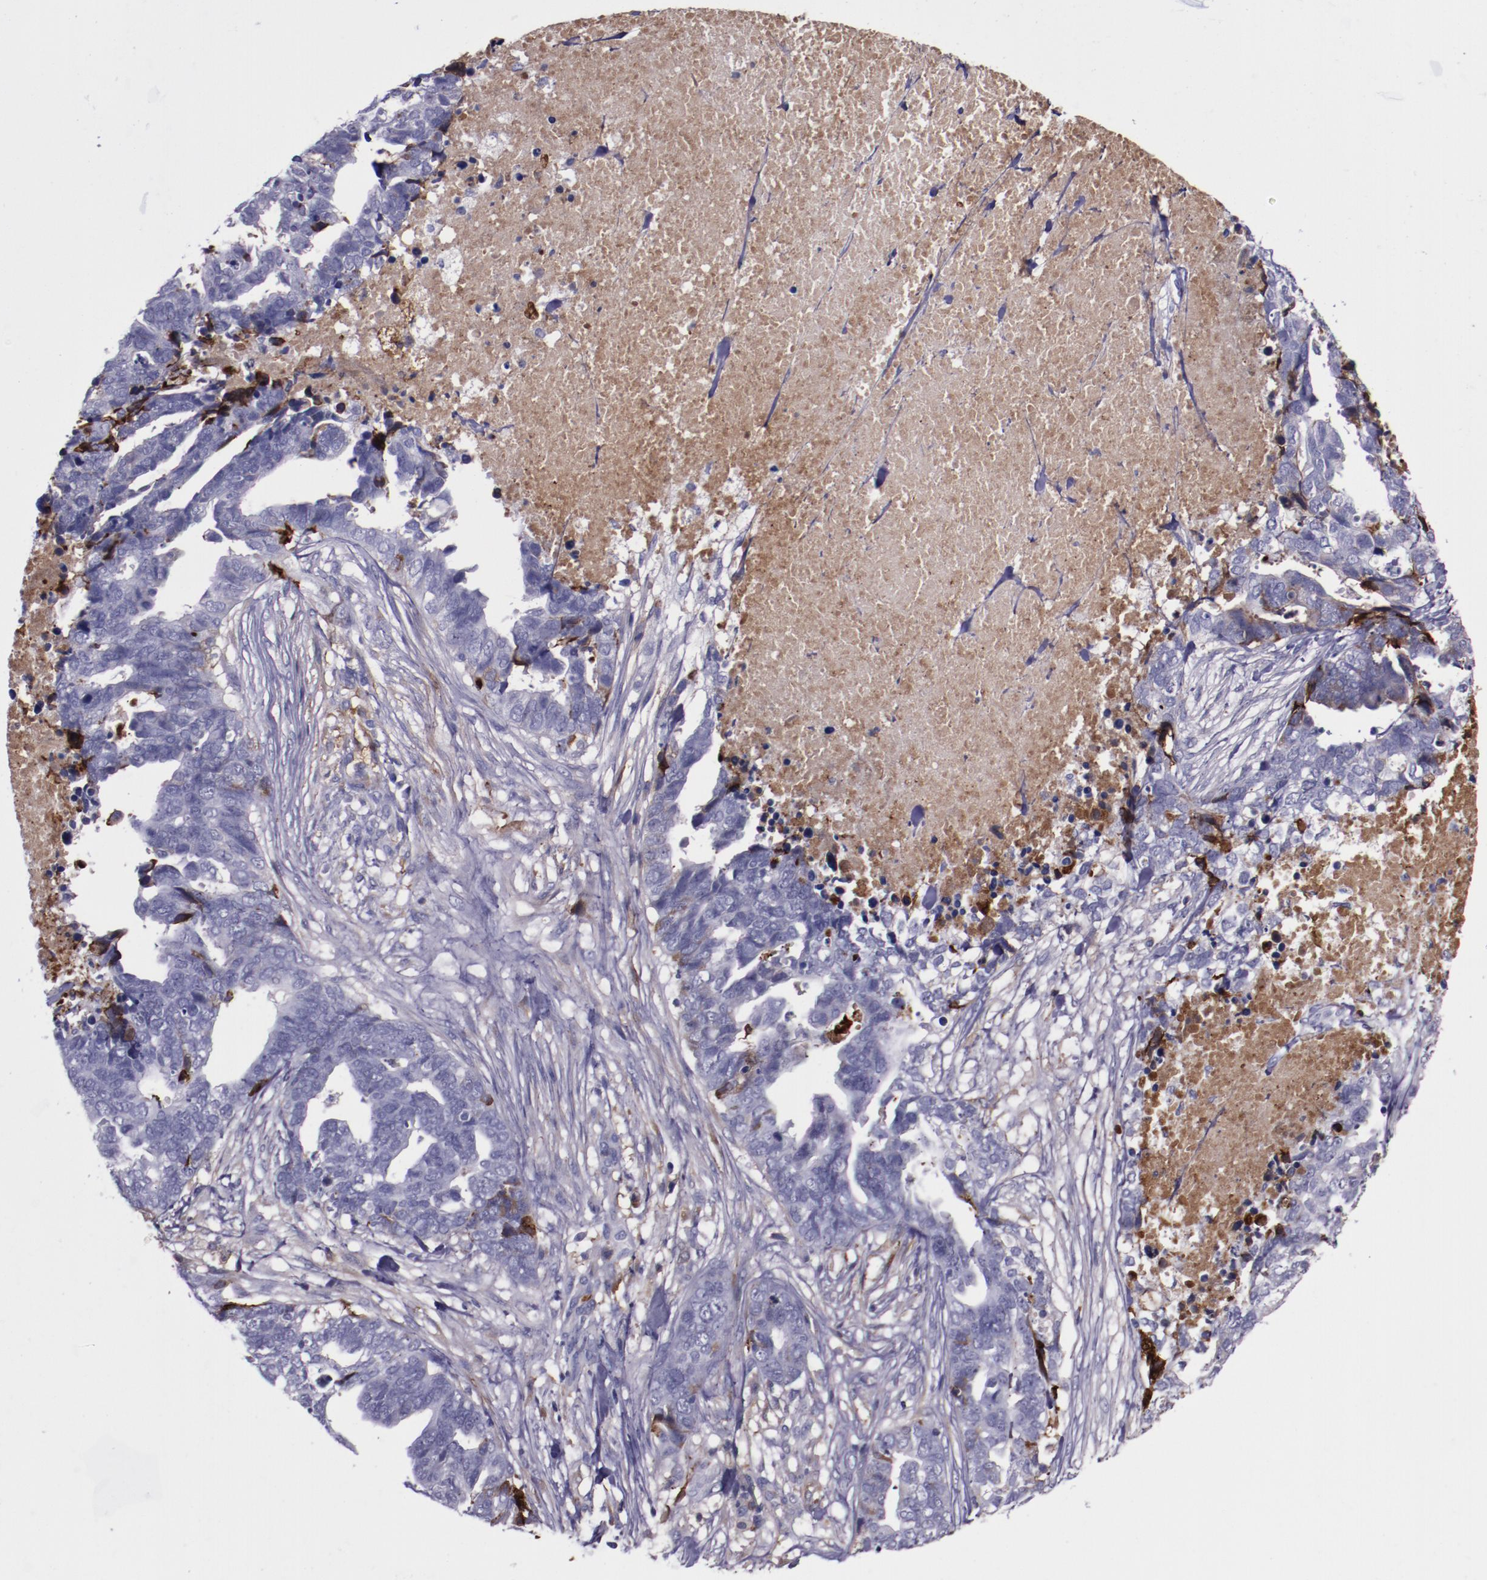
{"staining": {"intensity": "negative", "quantity": "none", "location": "none"}, "tissue": "ovarian cancer", "cell_type": "Tumor cells", "image_type": "cancer", "snomed": [{"axis": "morphology", "description": "Normal tissue, NOS"}, {"axis": "morphology", "description": "Cystadenocarcinoma, serous, NOS"}, {"axis": "topography", "description": "Fallopian tube"}, {"axis": "topography", "description": "Ovary"}], "caption": "Micrograph shows no significant protein staining in tumor cells of ovarian serous cystadenocarcinoma.", "gene": "APOH", "patient": {"sex": "female", "age": 56}}